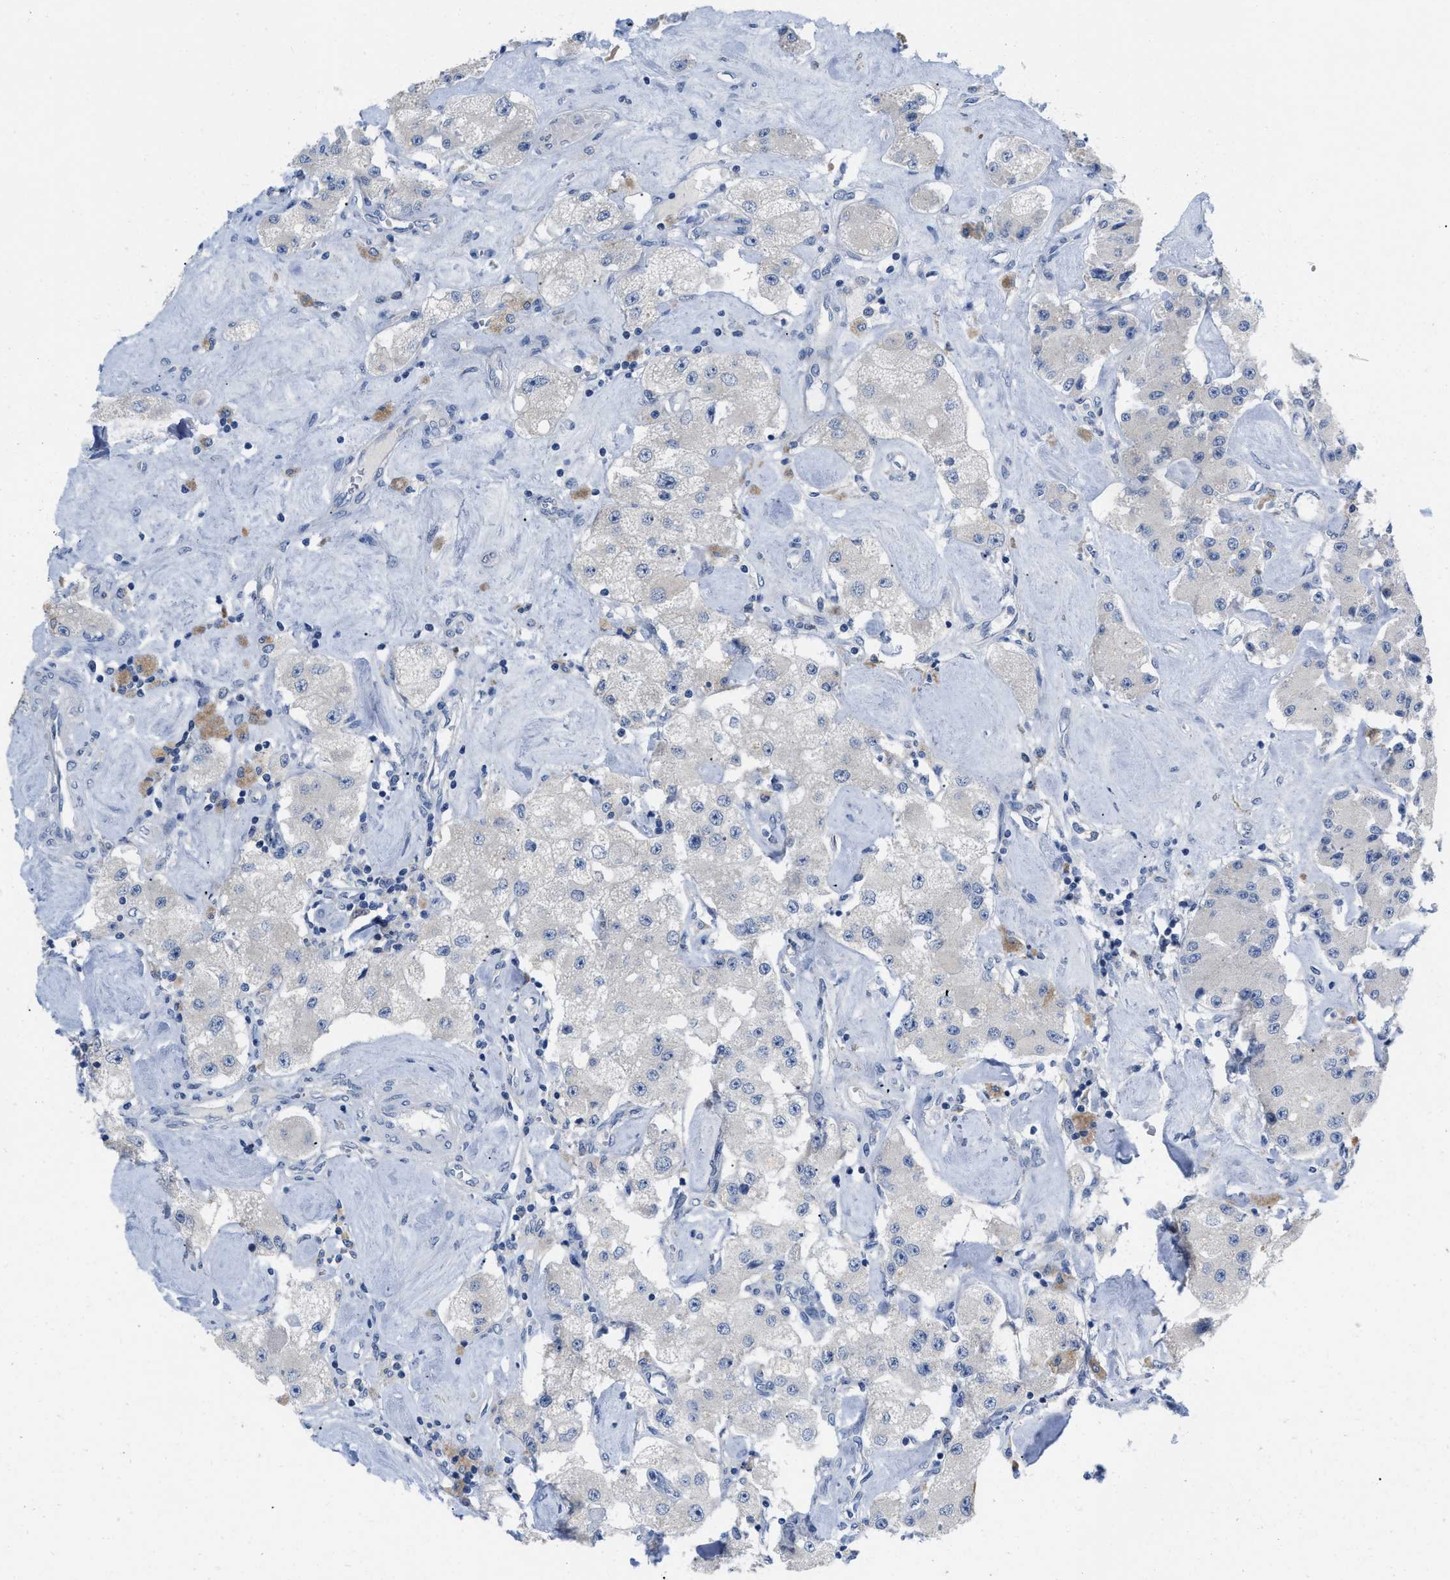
{"staining": {"intensity": "negative", "quantity": "none", "location": "none"}, "tissue": "carcinoid", "cell_type": "Tumor cells", "image_type": "cancer", "snomed": [{"axis": "morphology", "description": "Carcinoid, malignant, NOS"}, {"axis": "topography", "description": "Pancreas"}], "caption": "IHC histopathology image of neoplastic tissue: human carcinoid stained with DAB shows no significant protein staining in tumor cells.", "gene": "PYY", "patient": {"sex": "male", "age": 41}}